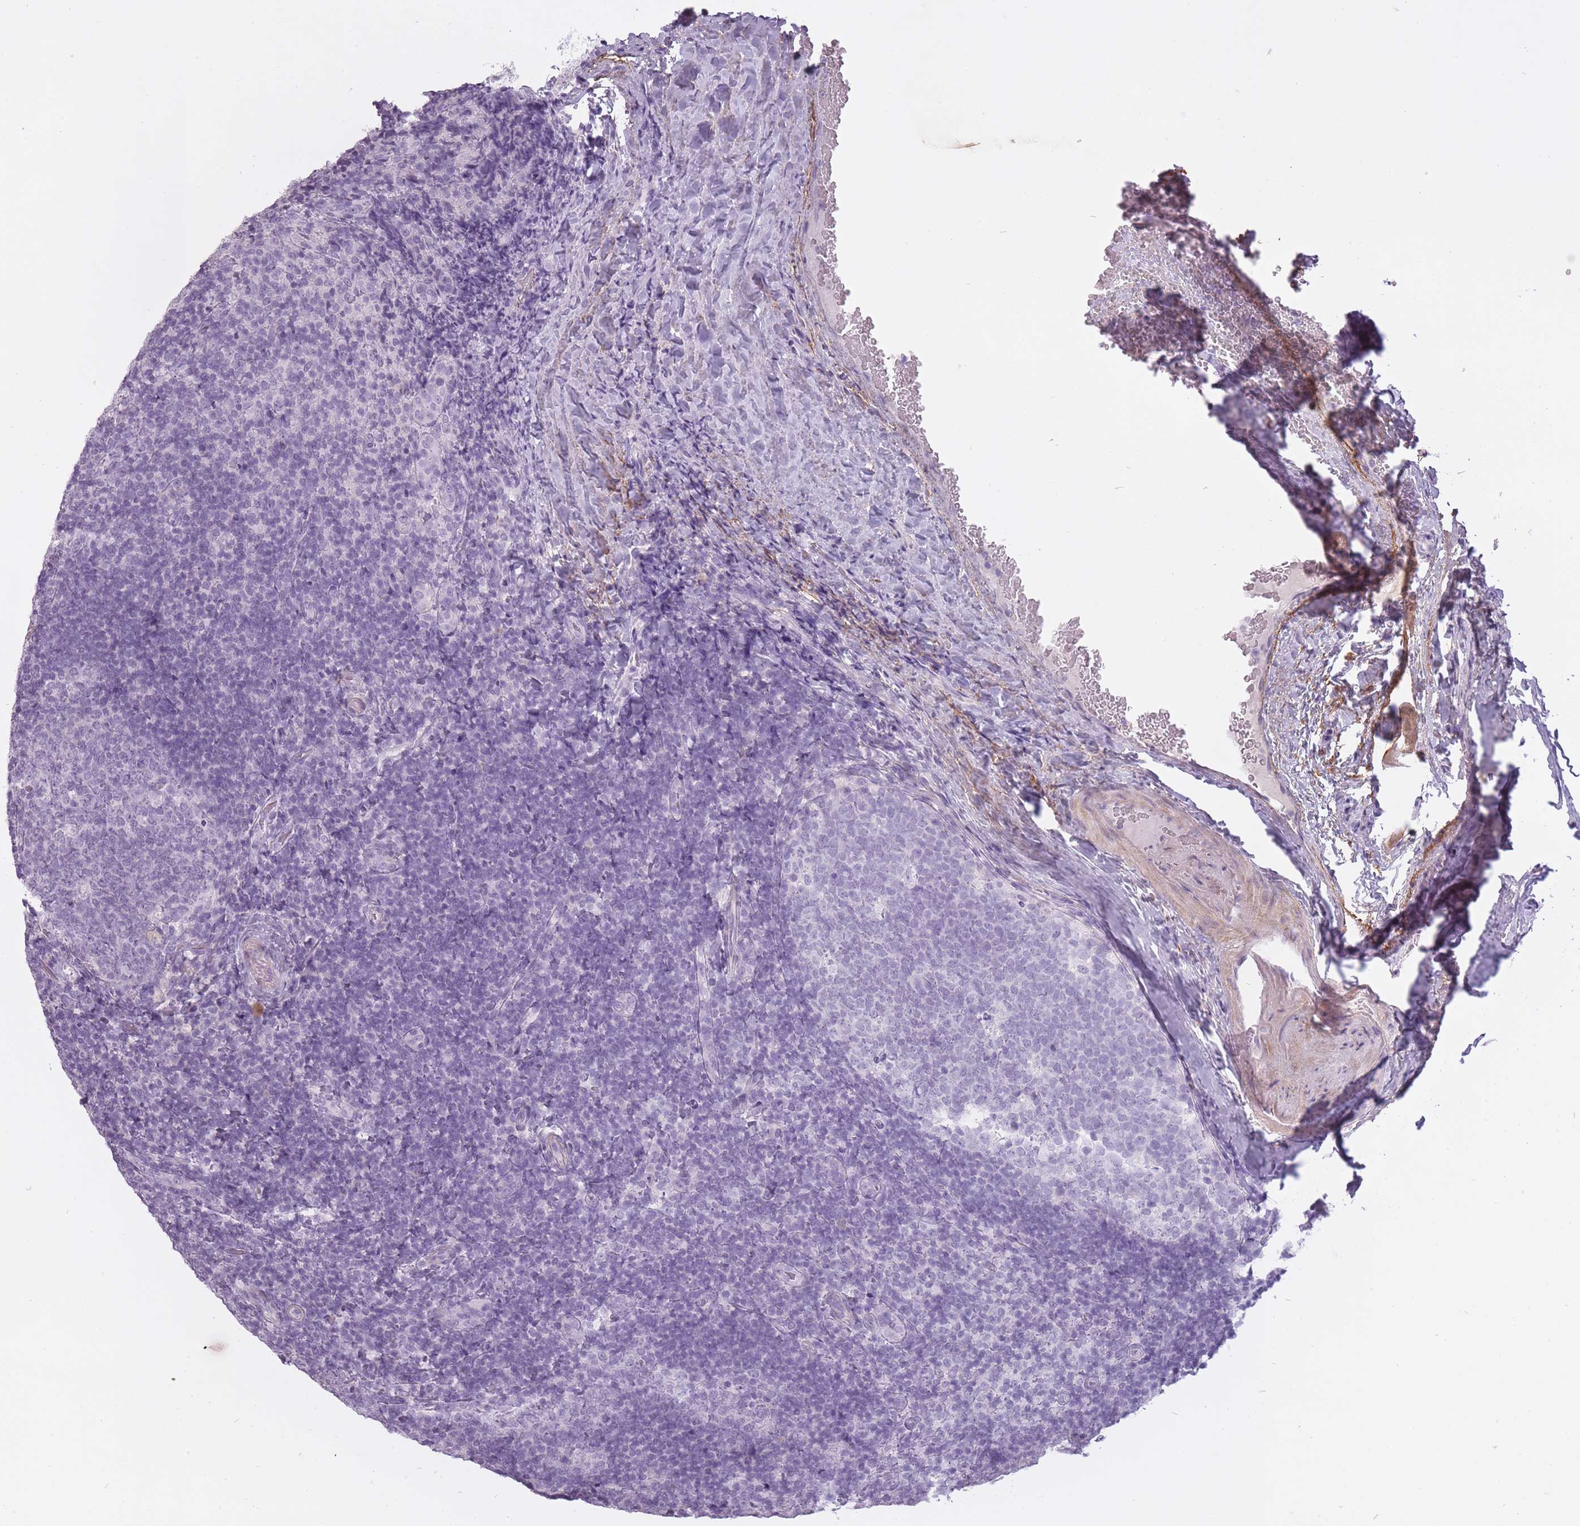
{"staining": {"intensity": "negative", "quantity": "none", "location": "none"}, "tissue": "tonsil", "cell_type": "Germinal center cells", "image_type": "normal", "snomed": [{"axis": "morphology", "description": "Normal tissue, NOS"}, {"axis": "topography", "description": "Tonsil"}], "caption": "This is an immunohistochemistry histopathology image of benign tonsil. There is no positivity in germinal center cells.", "gene": "RFX4", "patient": {"sex": "male", "age": 17}}